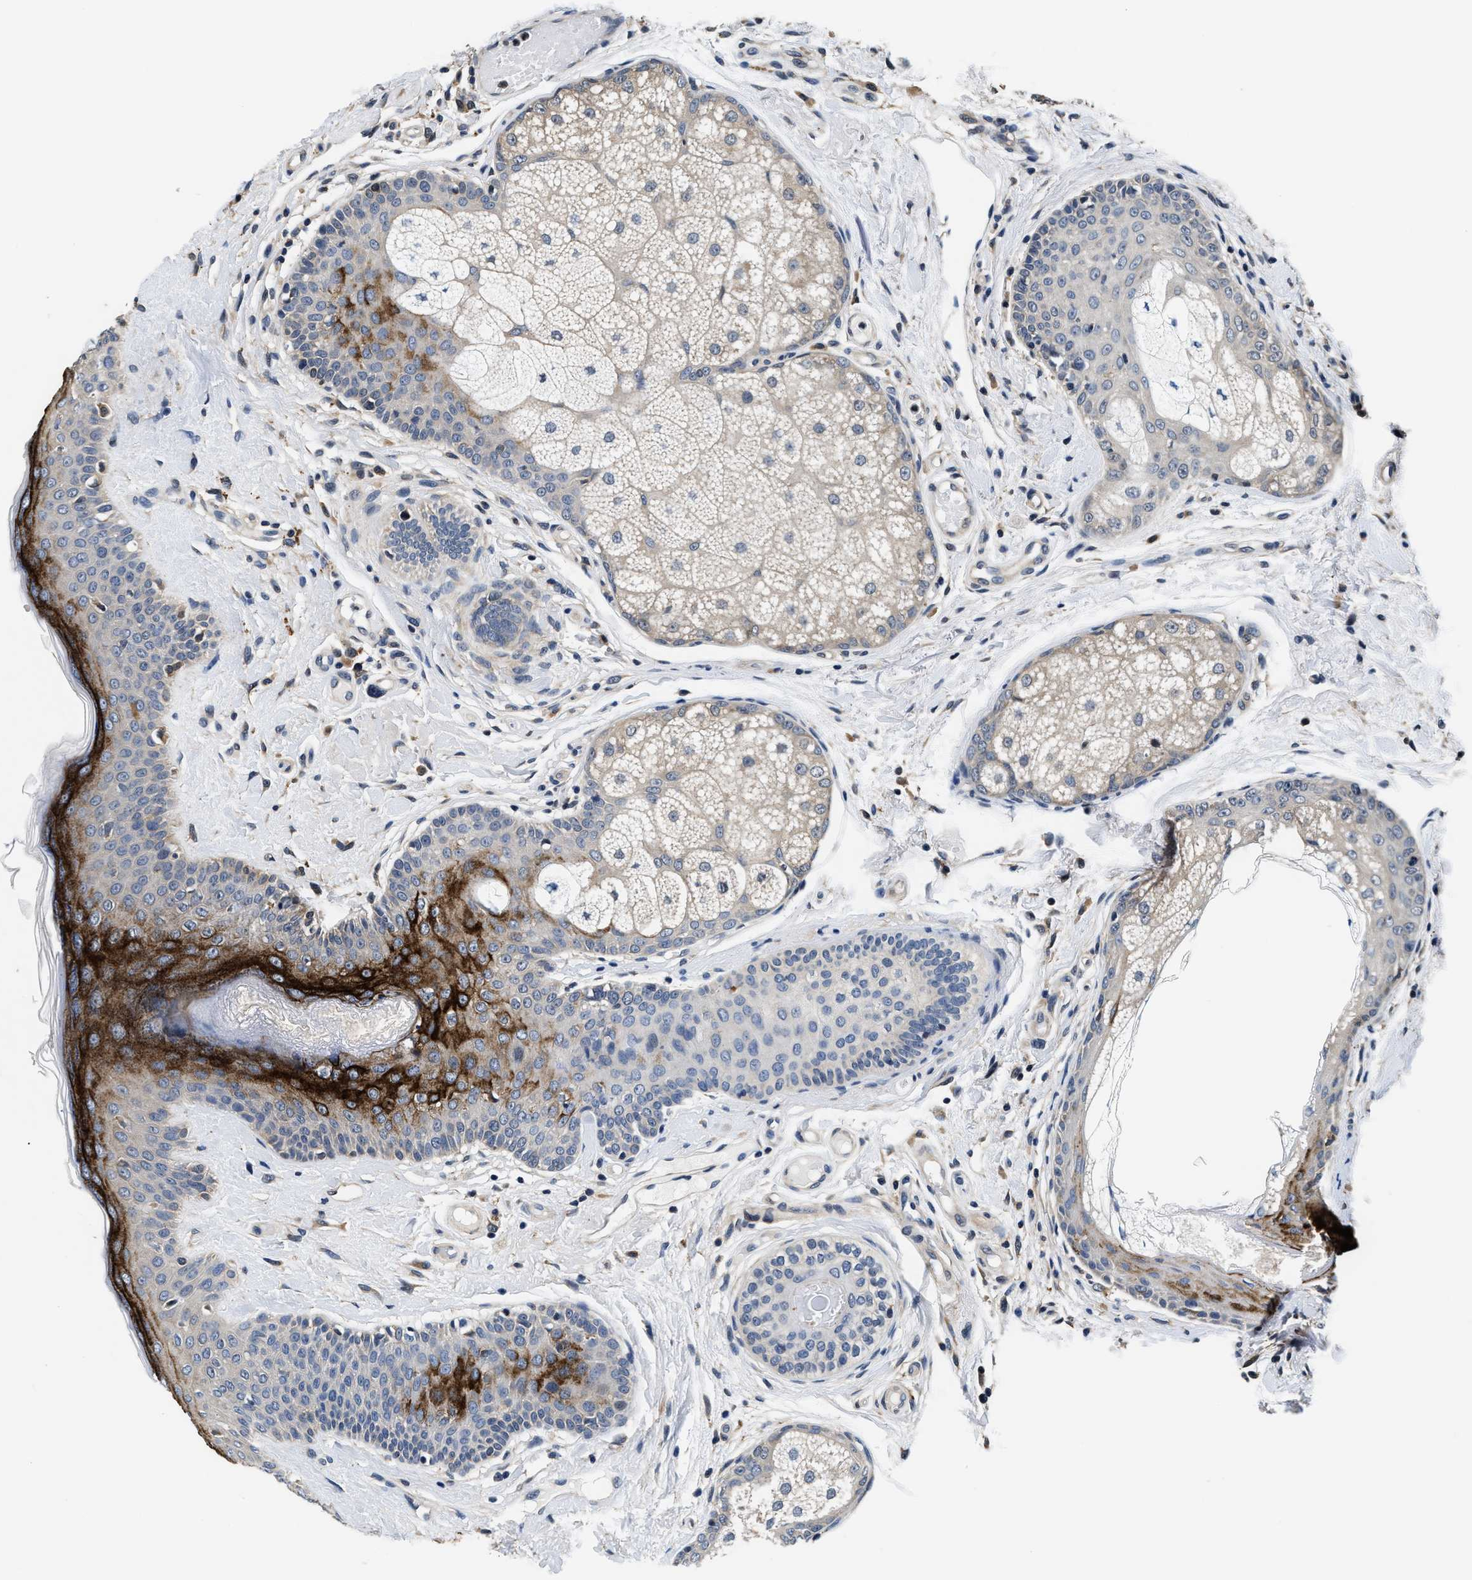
{"staining": {"intensity": "strong", "quantity": "<25%", "location": "cytoplasmic/membranous"}, "tissue": "oral mucosa", "cell_type": "Squamous epithelial cells", "image_type": "normal", "snomed": [{"axis": "morphology", "description": "Normal tissue, NOS"}, {"axis": "topography", "description": "Skin"}, {"axis": "topography", "description": "Oral tissue"}], "caption": "Protein analysis of benign oral mucosa exhibits strong cytoplasmic/membranous positivity in about <25% of squamous epithelial cells. (Brightfield microscopy of DAB IHC at high magnification).", "gene": "PHPT1", "patient": {"sex": "male", "age": 84}}